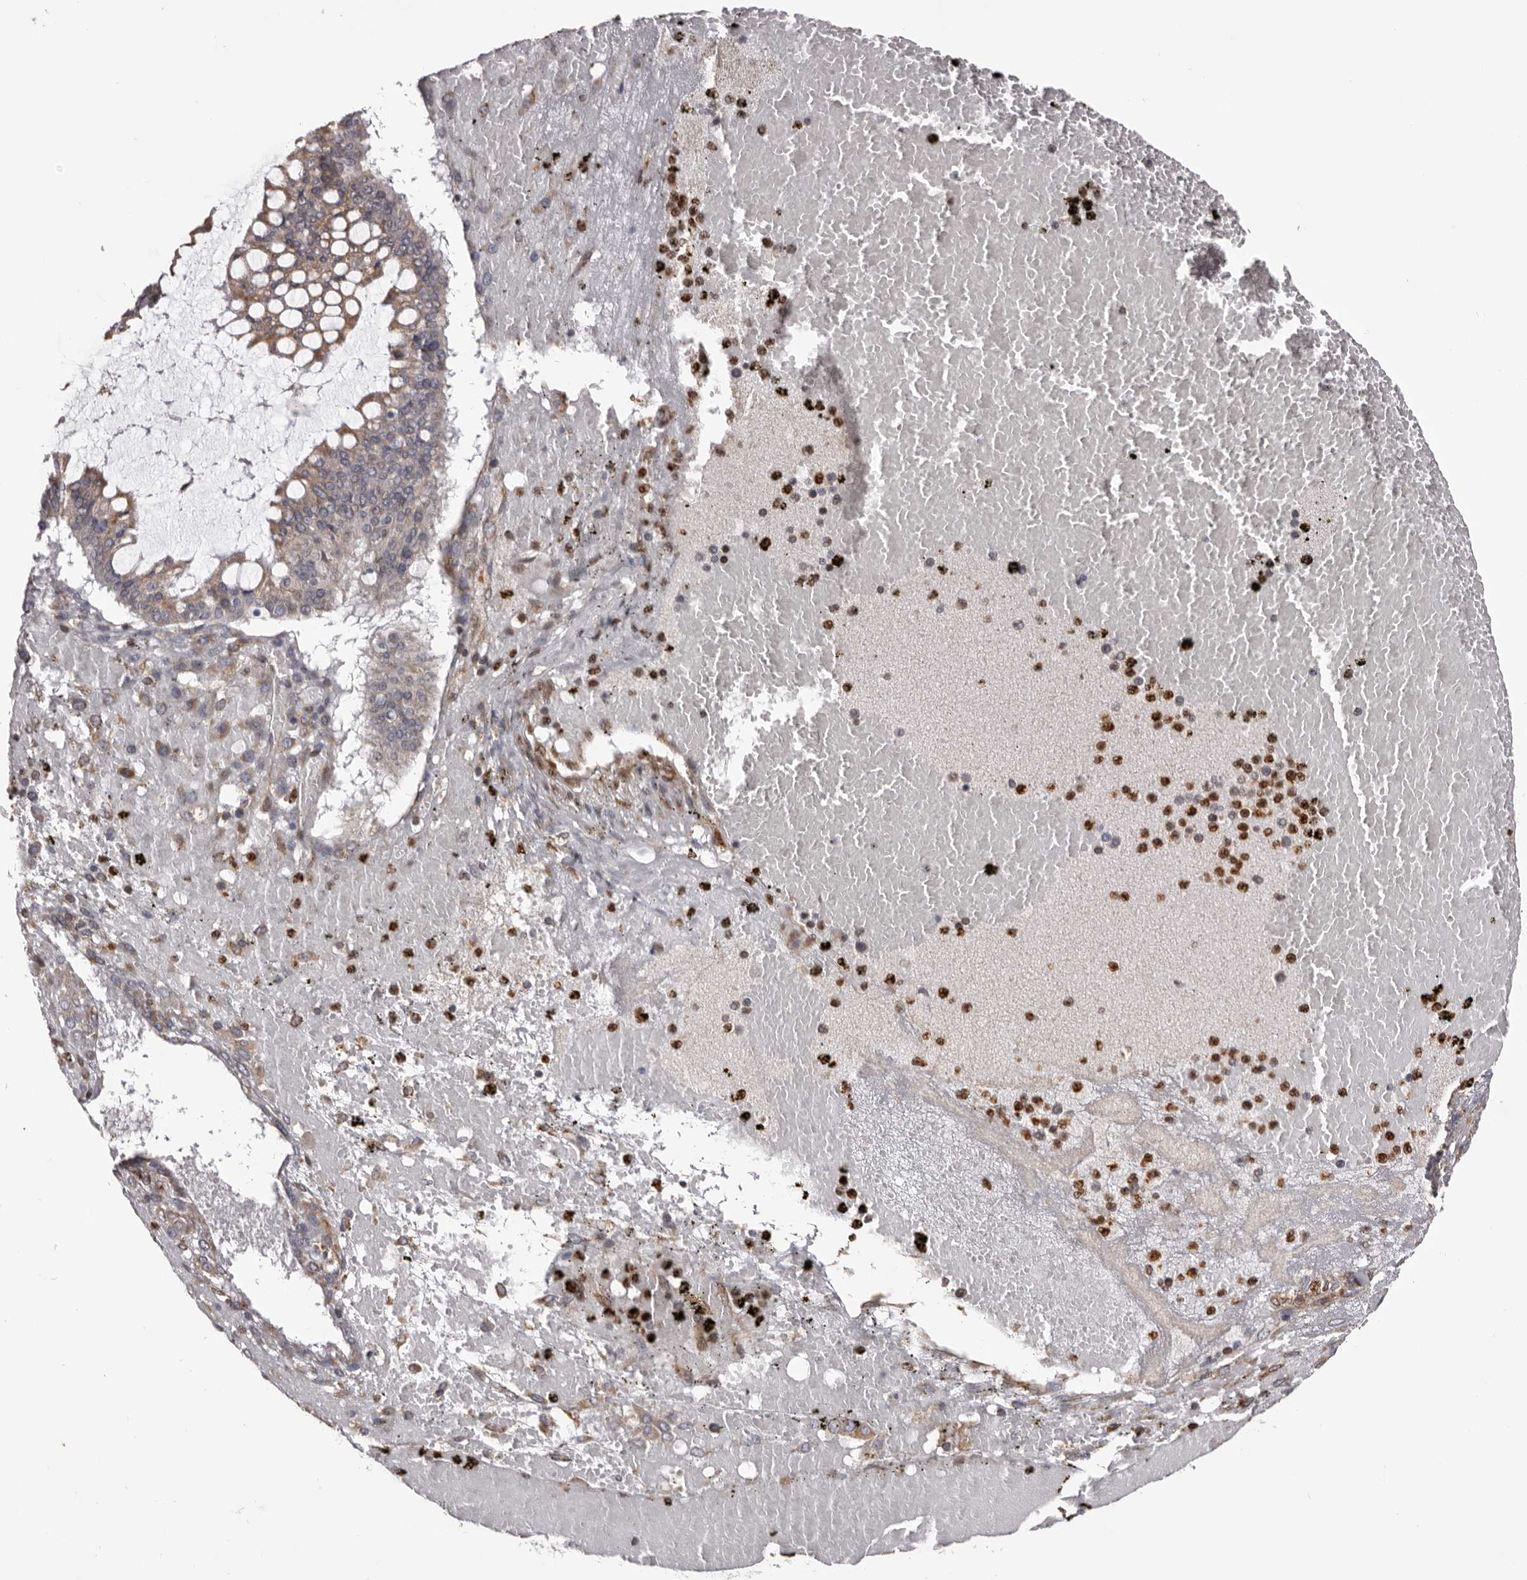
{"staining": {"intensity": "moderate", "quantity": ">75%", "location": "cytoplasmic/membranous"}, "tissue": "ovarian cancer", "cell_type": "Tumor cells", "image_type": "cancer", "snomed": [{"axis": "morphology", "description": "Cystadenocarcinoma, mucinous, NOS"}, {"axis": "topography", "description": "Ovary"}], "caption": "About >75% of tumor cells in ovarian cancer (mucinous cystadenocarcinoma) reveal moderate cytoplasmic/membranous protein expression as visualized by brown immunohistochemical staining.", "gene": "C4orf3", "patient": {"sex": "female", "age": 73}}